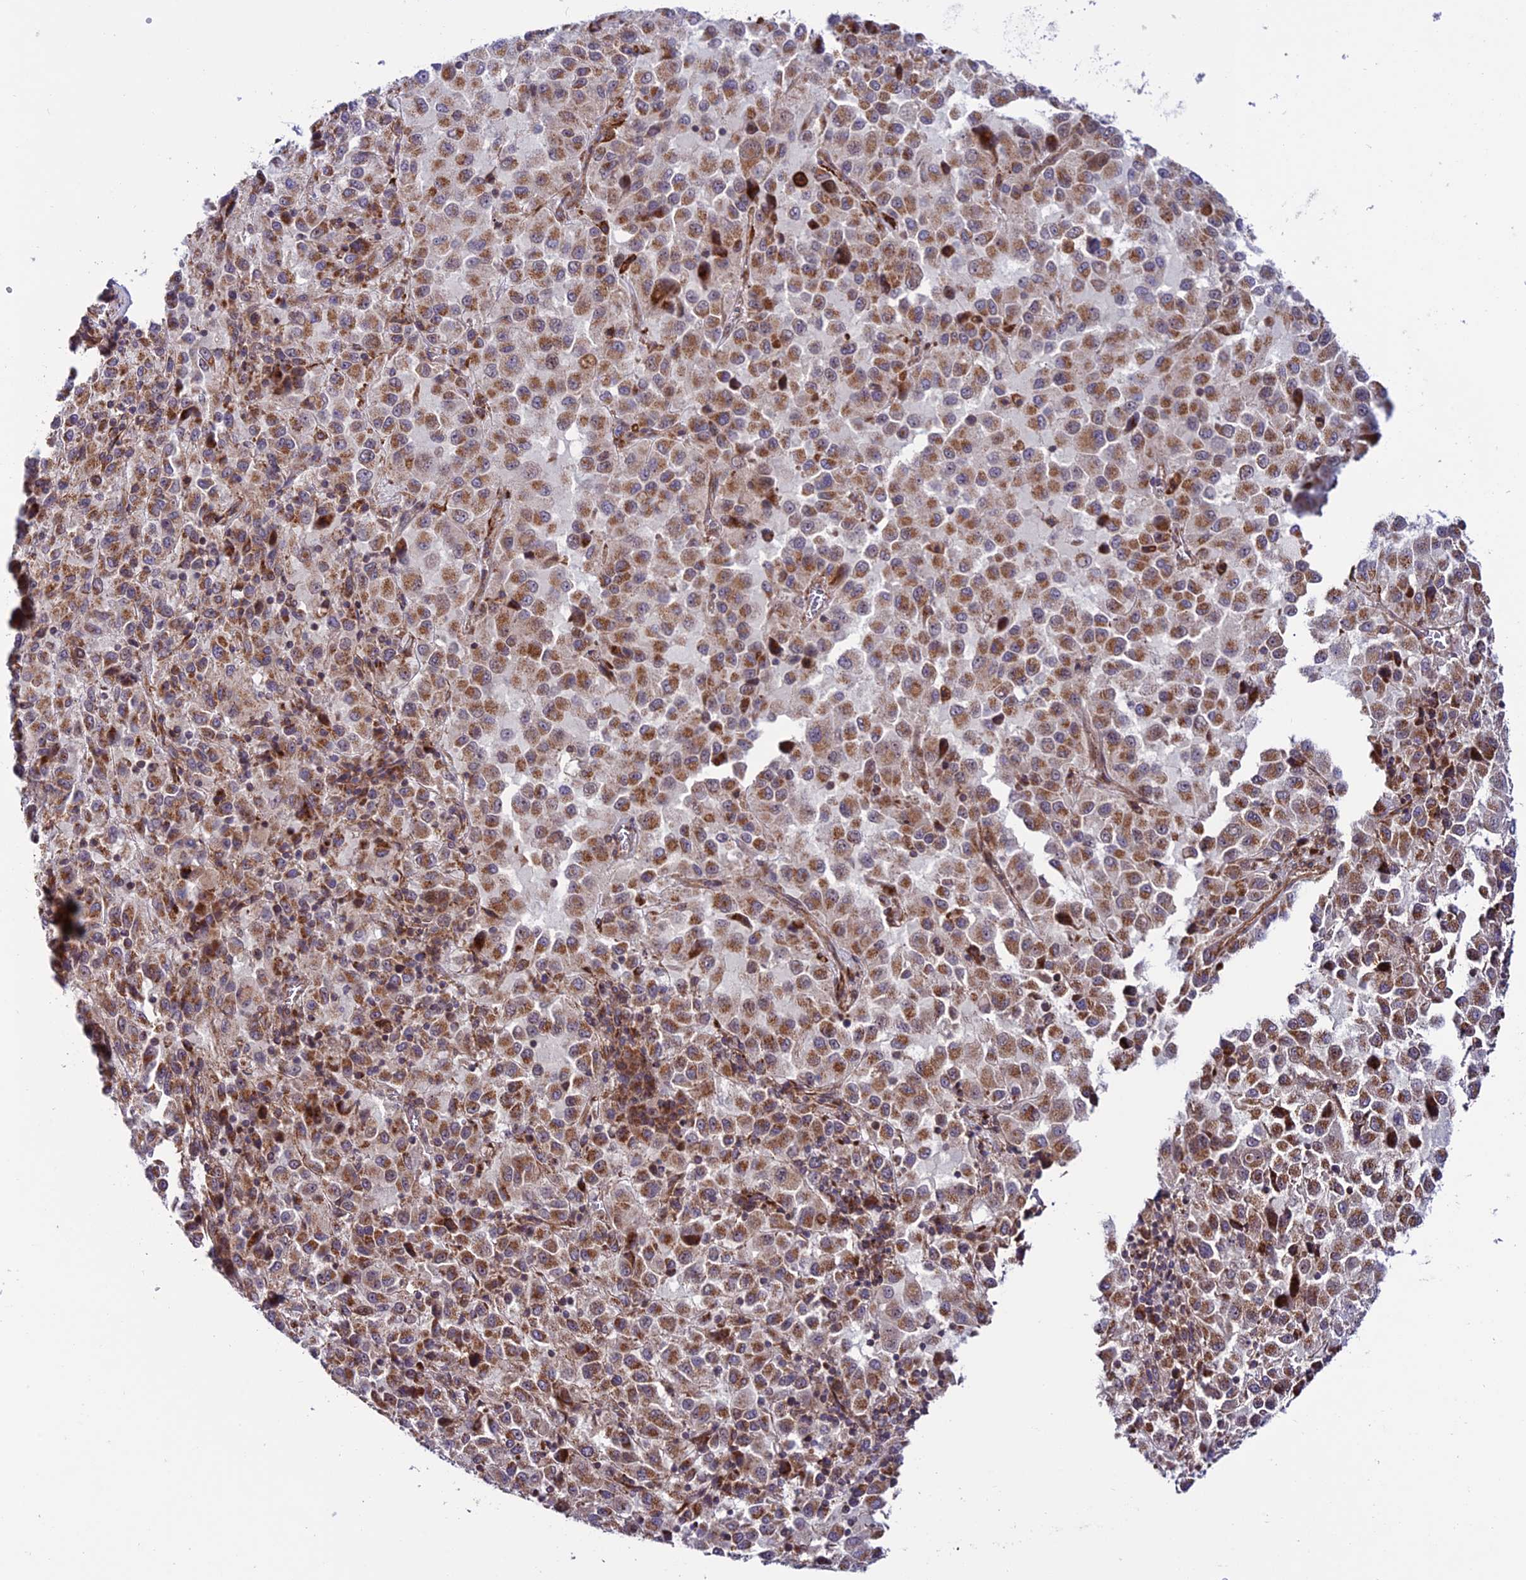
{"staining": {"intensity": "moderate", "quantity": ">75%", "location": "cytoplasmic/membranous"}, "tissue": "melanoma", "cell_type": "Tumor cells", "image_type": "cancer", "snomed": [{"axis": "morphology", "description": "Malignant melanoma, Metastatic site"}, {"axis": "topography", "description": "Lung"}], "caption": "Brown immunohistochemical staining in malignant melanoma (metastatic site) exhibits moderate cytoplasmic/membranous expression in about >75% of tumor cells.", "gene": "TNIP3", "patient": {"sex": "male", "age": 64}}